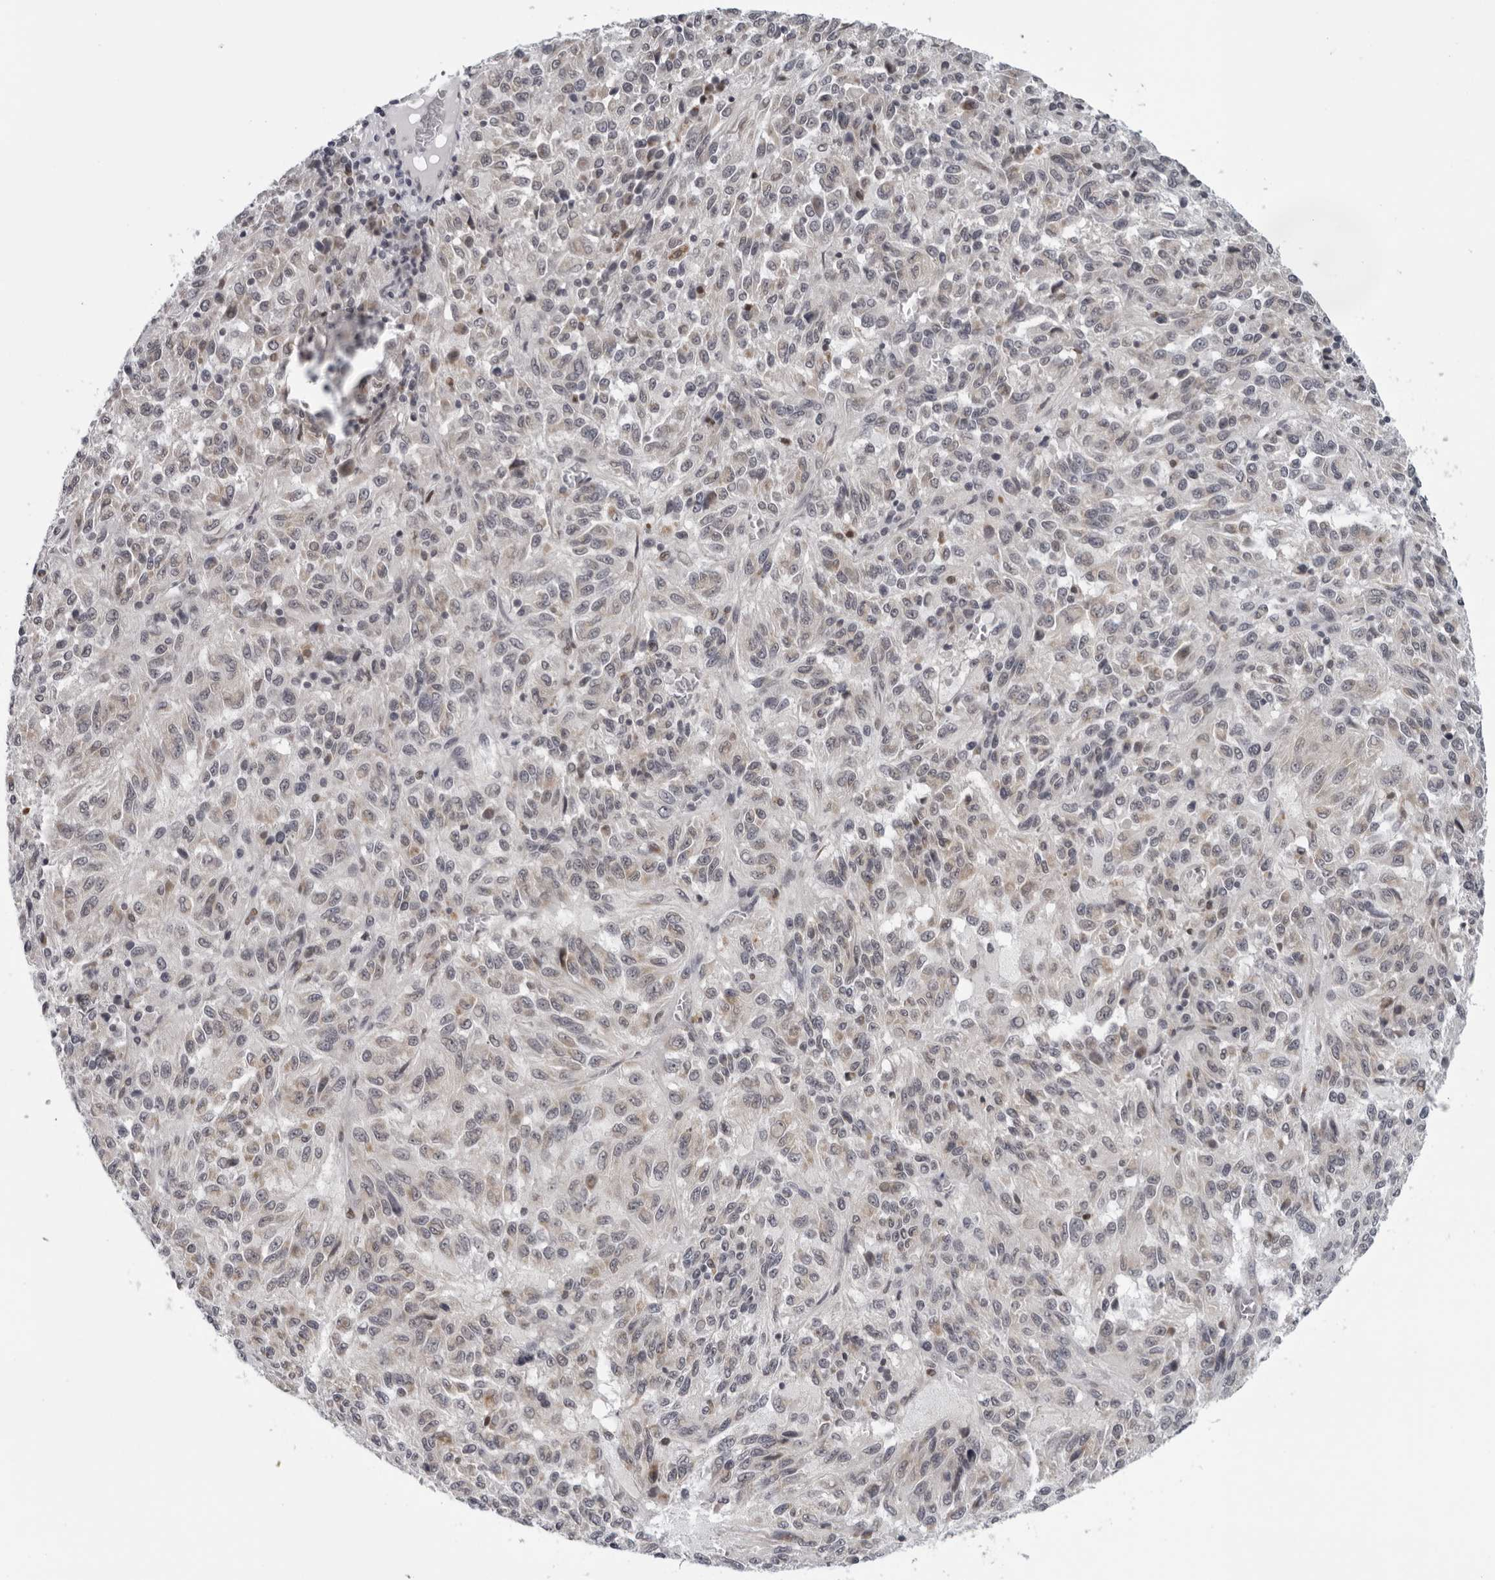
{"staining": {"intensity": "negative", "quantity": "none", "location": "none"}, "tissue": "melanoma", "cell_type": "Tumor cells", "image_type": "cancer", "snomed": [{"axis": "morphology", "description": "Malignant melanoma, Metastatic site"}, {"axis": "topography", "description": "Lung"}], "caption": "Immunohistochemistry of human melanoma exhibits no positivity in tumor cells.", "gene": "CPT2", "patient": {"sex": "male", "age": 64}}